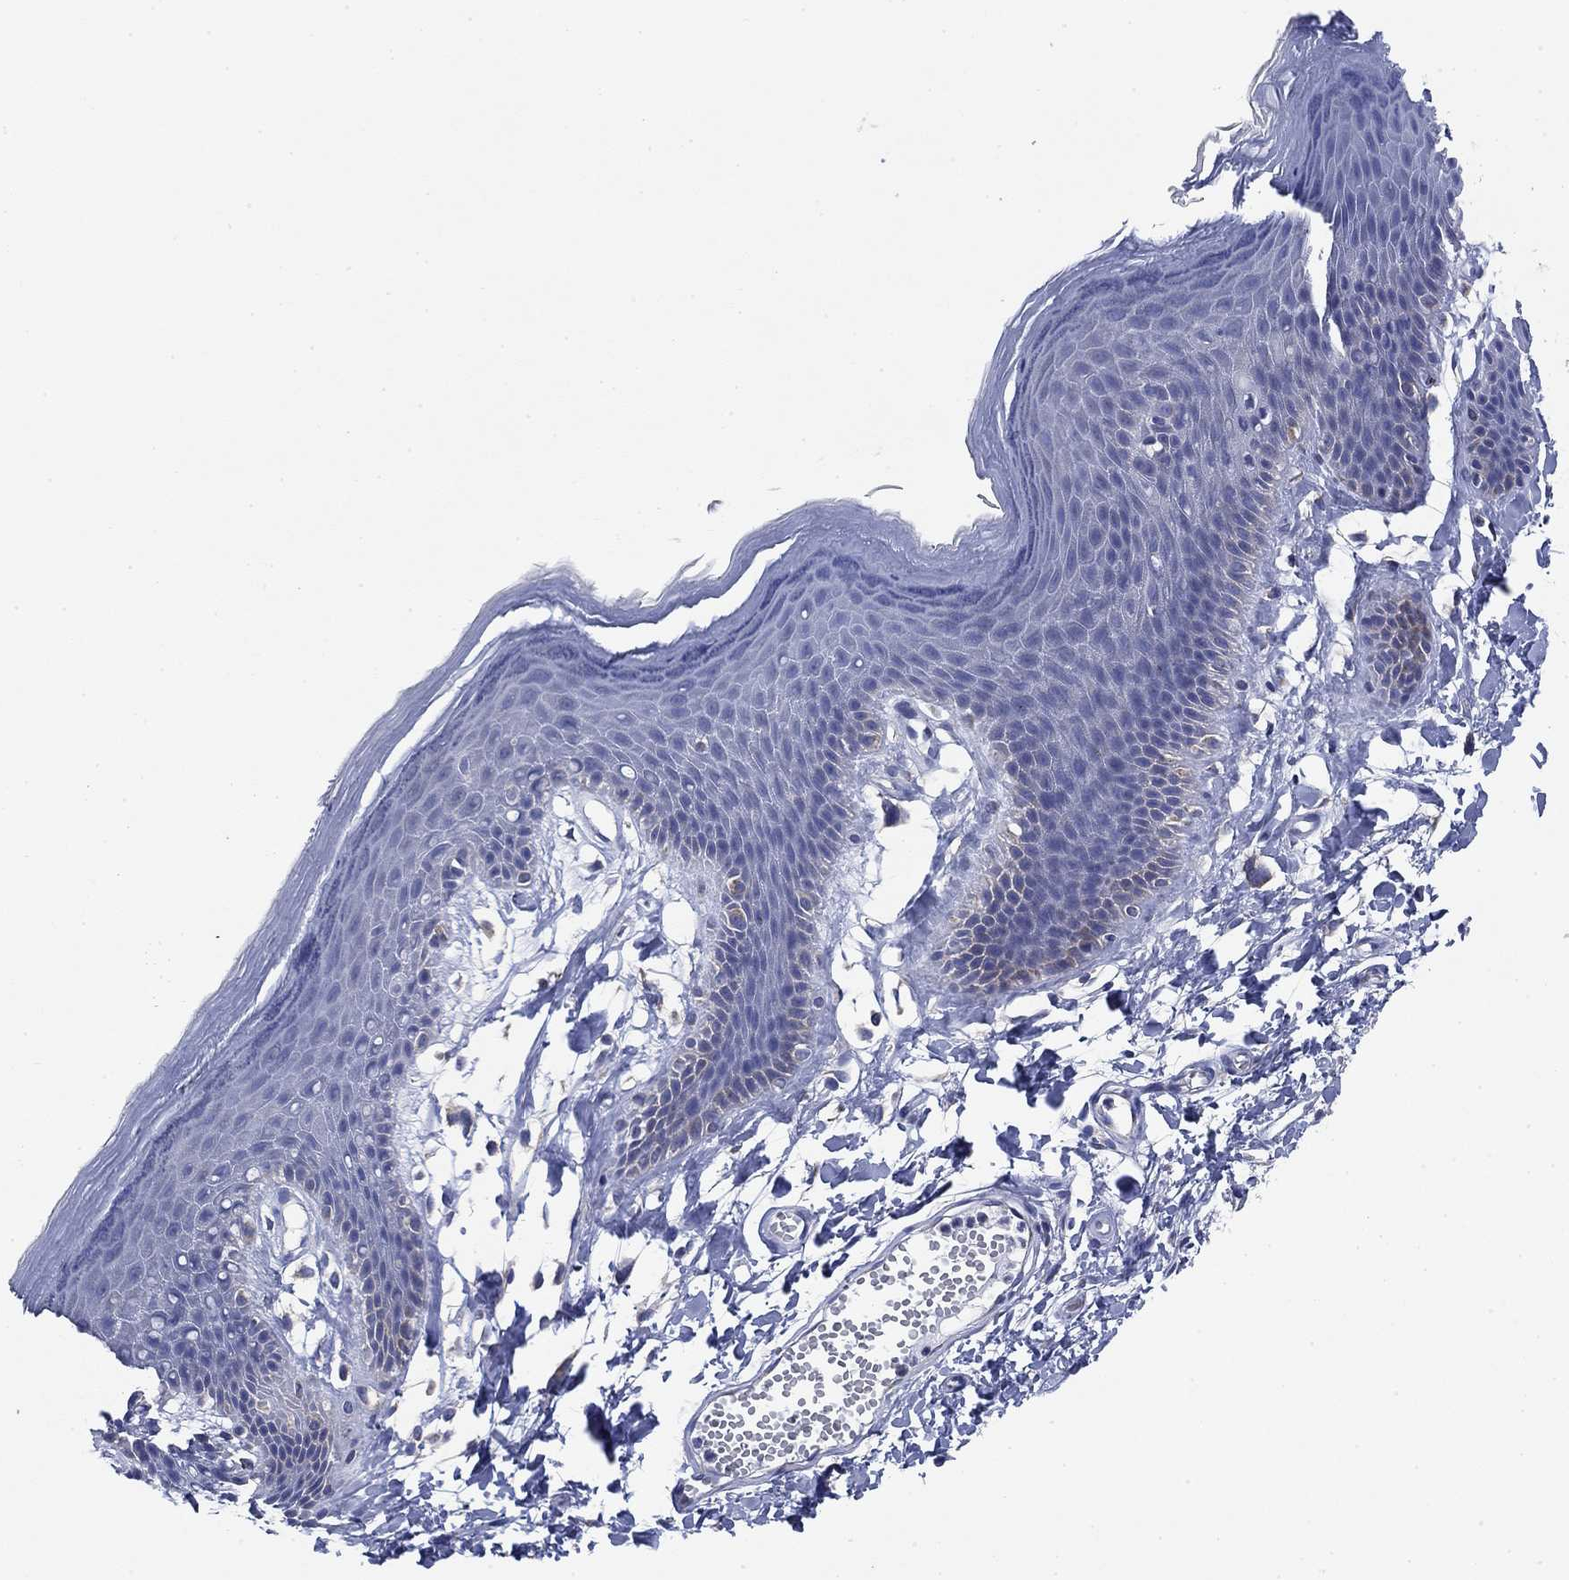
{"staining": {"intensity": "negative", "quantity": "none", "location": "none"}, "tissue": "skin", "cell_type": "Epidermal cells", "image_type": "normal", "snomed": [{"axis": "morphology", "description": "Normal tissue, NOS"}, {"axis": "topography", "description": "Anal"}], "caption": "High magnification brightfield microscopy of benign skin stained with DAB (brown) and counterstained with hematoxylin (blue): epidermal cells show no significant staining. Brightfield microscopy of IHC stained with DAB (brown) and hematoxylin (blue), captured at high magnification.", "gene": "NACAD", "patient": {"sex": "male", "age": 53}}